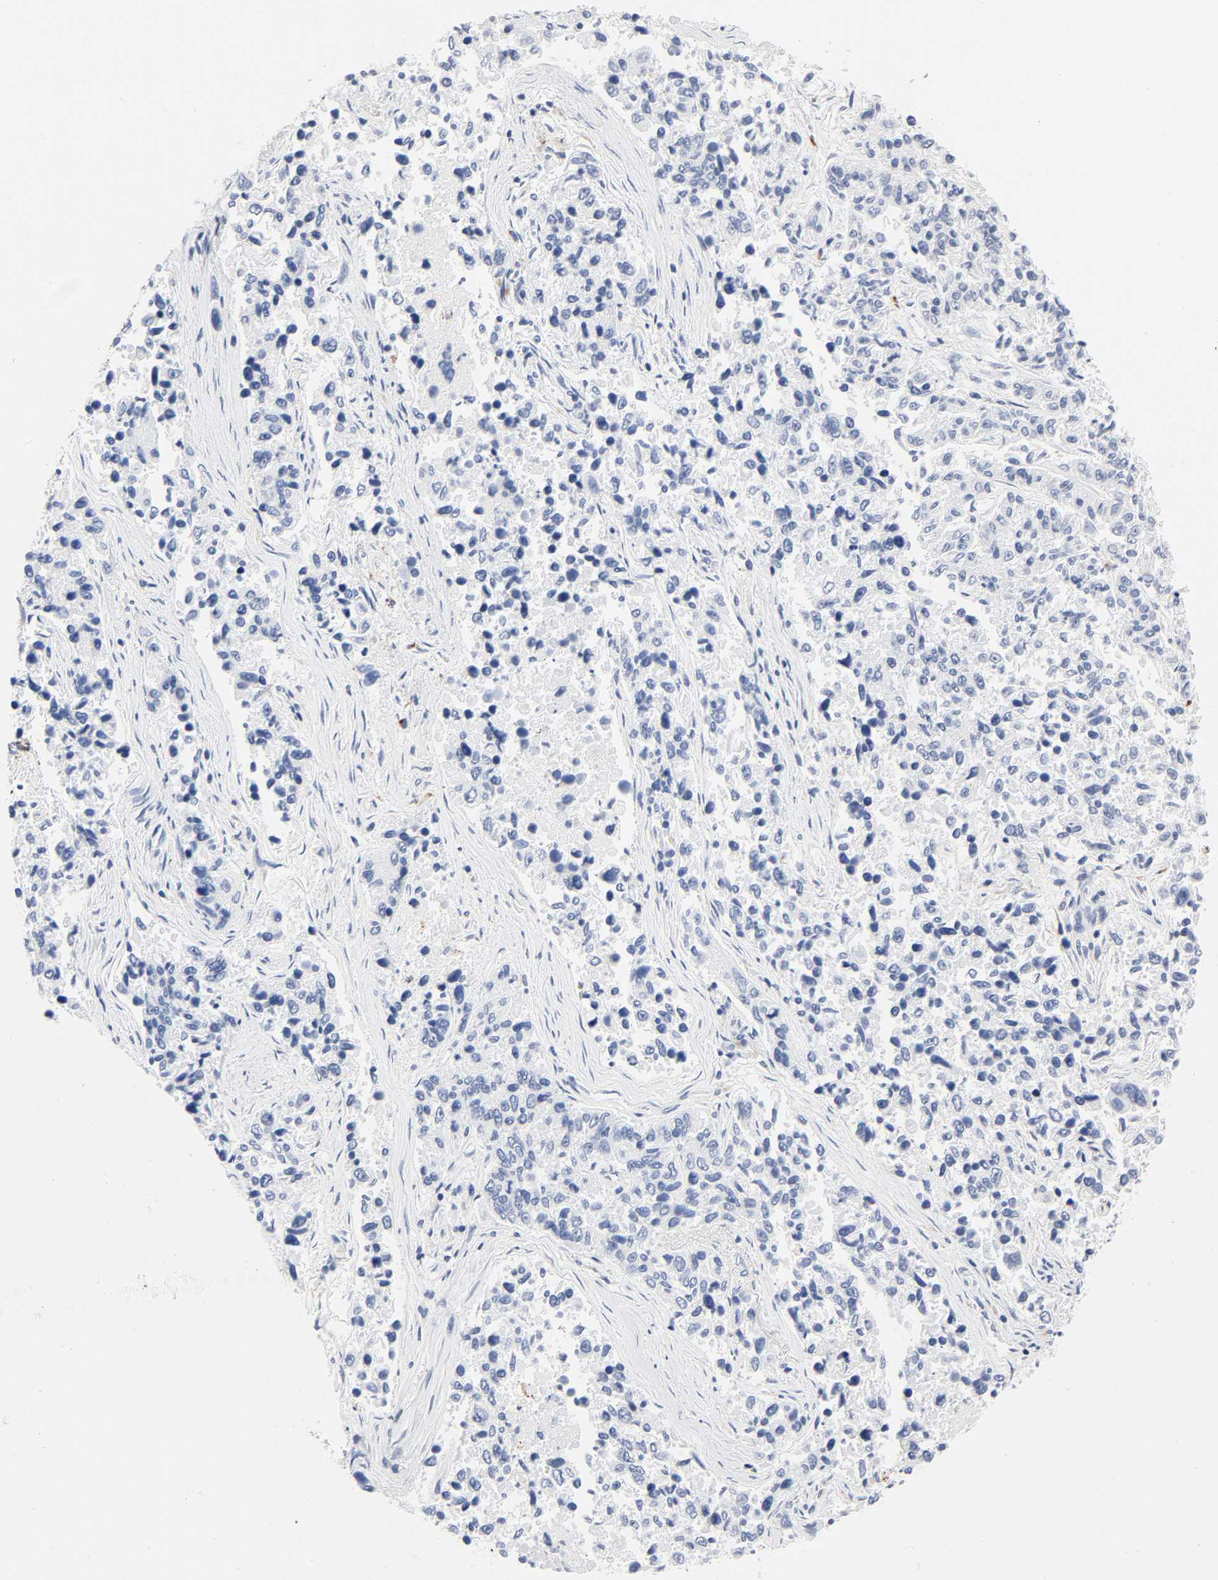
{"staining": {"intensity": "negative", "quantity": "none", "location": "none"}, "tissue": "lung cancer", "cell_type": "Tumor cells", "image_type": "cancer", "snomed": [{"axis": "morphology", "description": "Adenocarcinoma, NOS"}, {"axis": "topography", "description": "Lung"}], "caption": "High power microscopy histopathology image of an IHC micrograph of lung adenocarcinoma, revealing no significant expression in tumor cells.", "gene": "PLP1", "patient": {"sex": "male", "age": 84}}